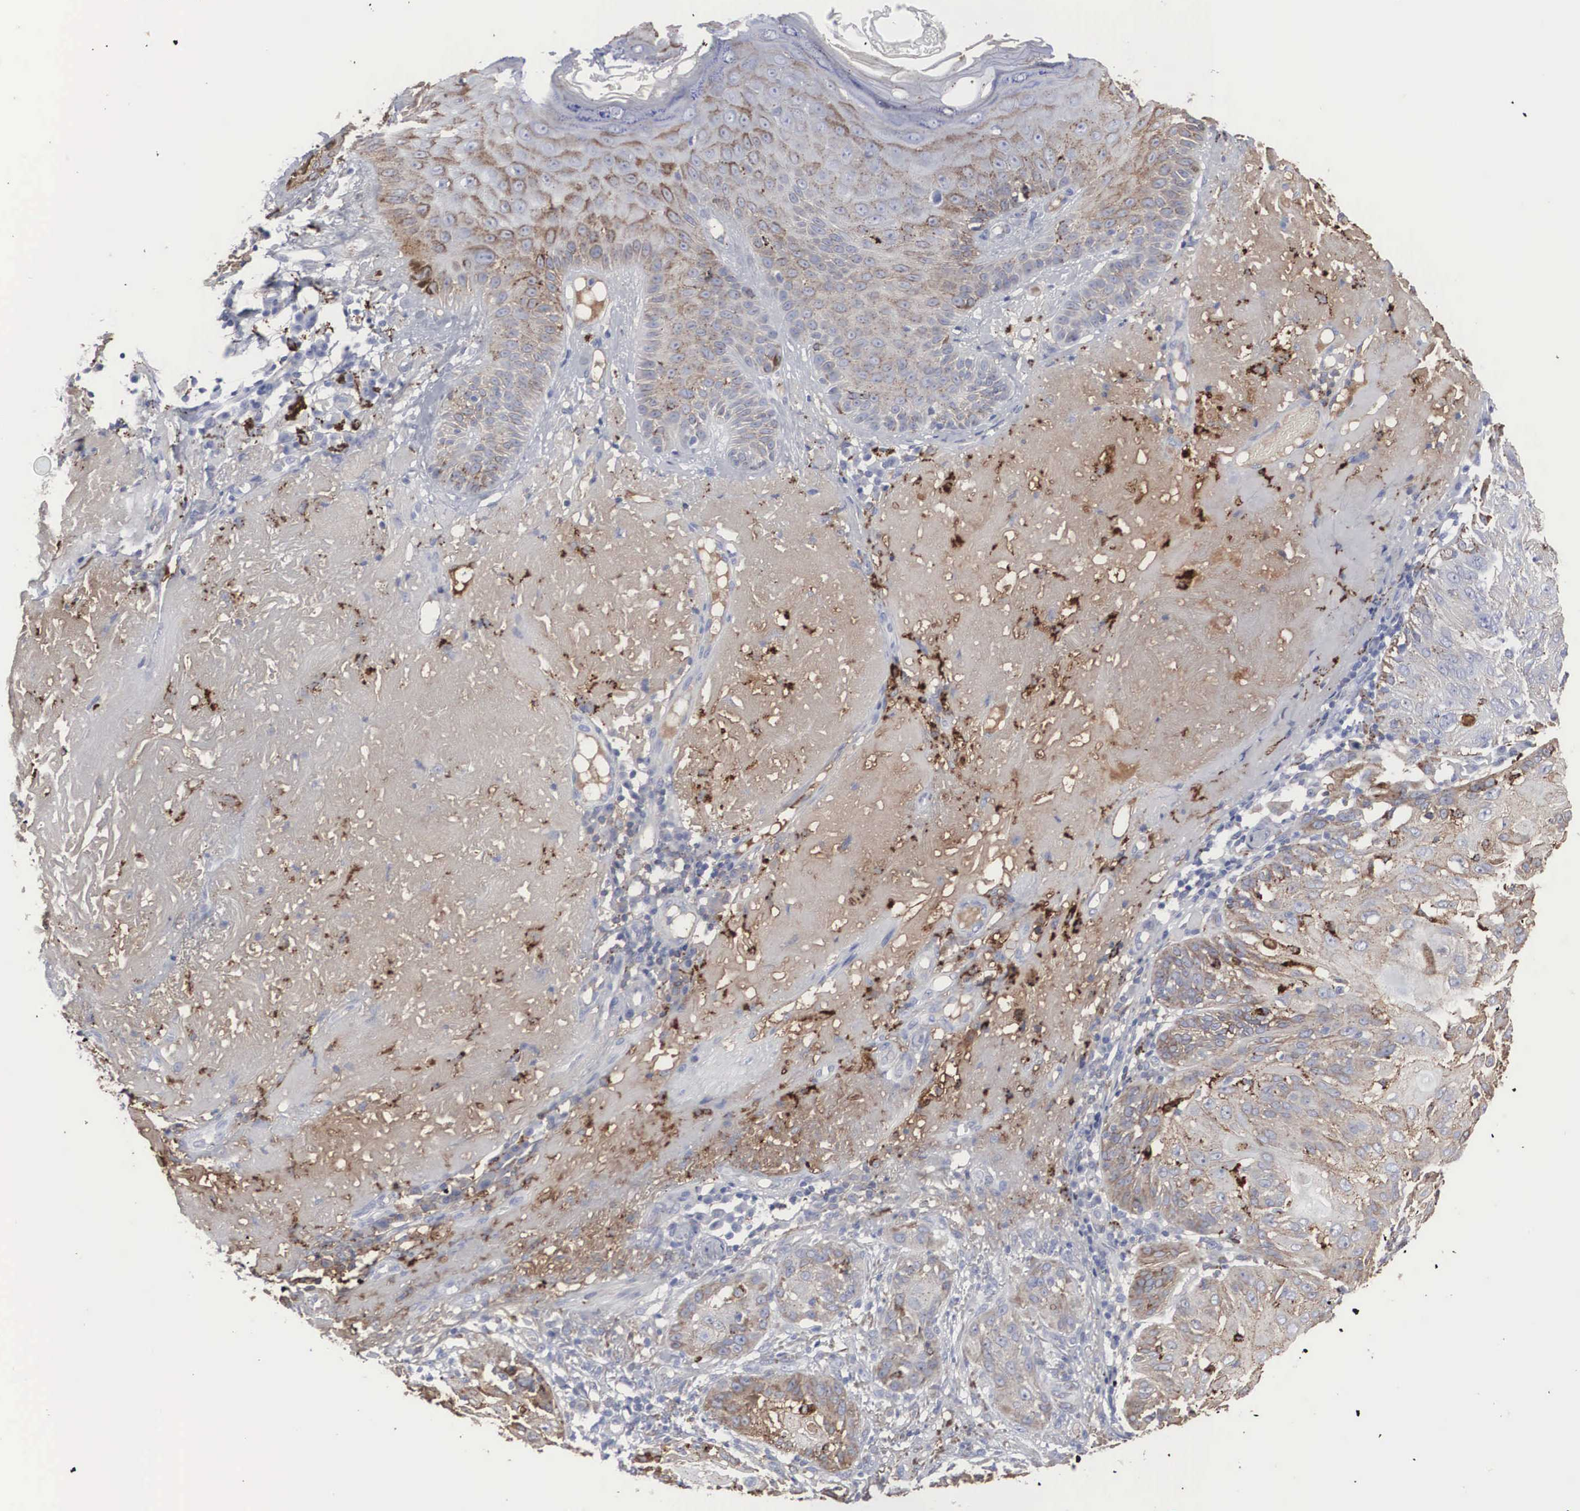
{"staining": {"intensity": "moderate", "quantity": "25%-75%", "location": "cytoplasmic/membranous"}, "tissue": "skin cancer", "cell_type": "Tumor cells", "image_type": "cancer", "snomed": [{"axis": "morphology", "description": "Squamous cell carcinoma, NOS"}, {"axis": "topography", "description": "Skin"}], "caption": "Protein expression analysis of squamous cell carcinoma (skin) displays moderate cytoplasmic/membranous positivity in about 25%-75% of tumor cells.", "gene": "LGALS3BP", "patient": {"sex": "female", "age": 89}}